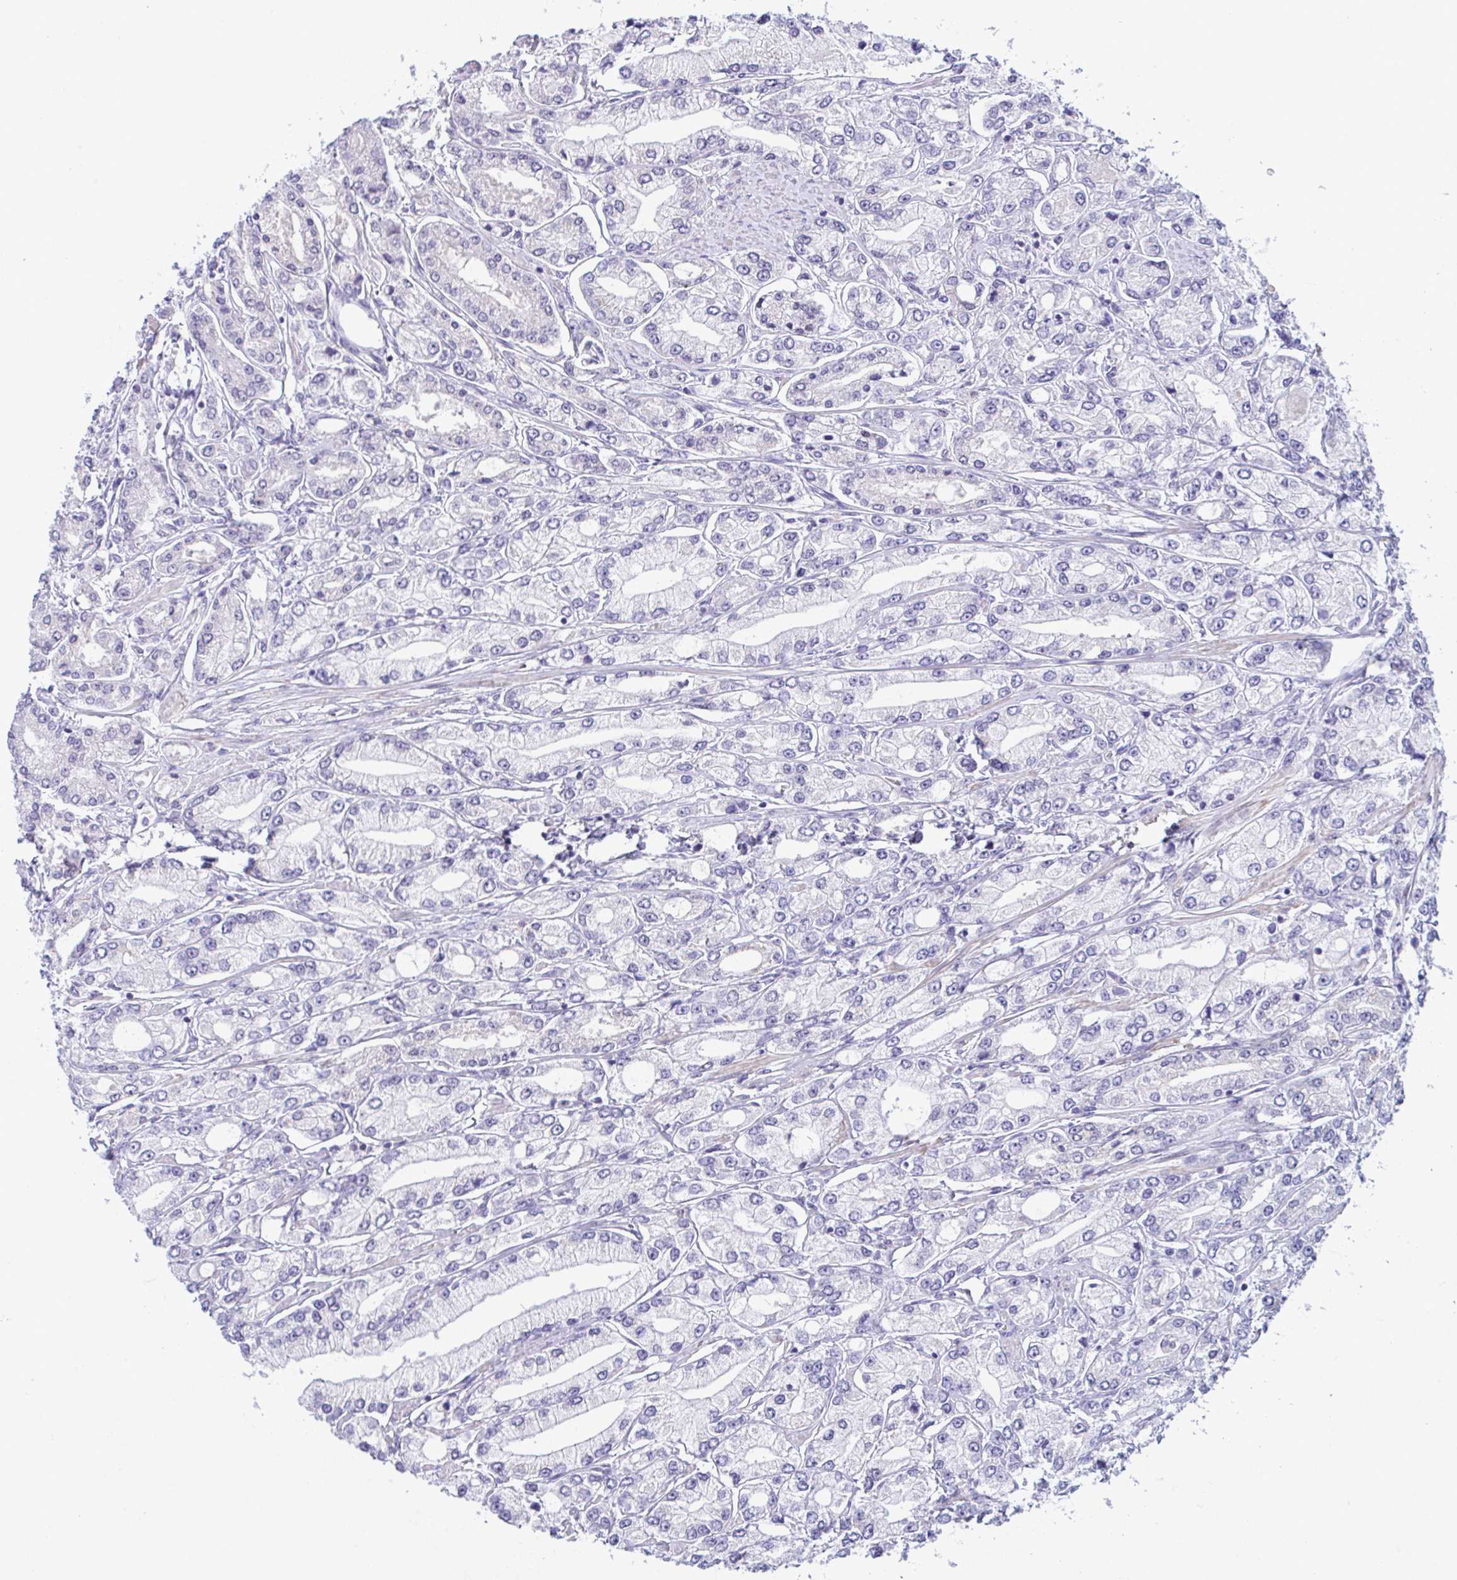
{"staining": {"intensity": "negative", "quantity": "none", "location": "none"}, "tissue": "prostate cancer", "cell_type": "Tumor cells", "image_type": "cancer", "snomed": [{"axis": "morphology", "description": "Adenocarcinoma, High grade"}, {"axis": "topography", "description": "Prostate"}], "caption": "Protein analysis of prostate cancer (adenocarcinoma (high-grade)) exhibits no significant staining in tumor cells. (Stains: DAB IHC with hematoxylin counter stain, Microscopy: brightfield microscopy at high magnification).", "gene": "USP35", "patient": {"sex": "male", "age": 66}}